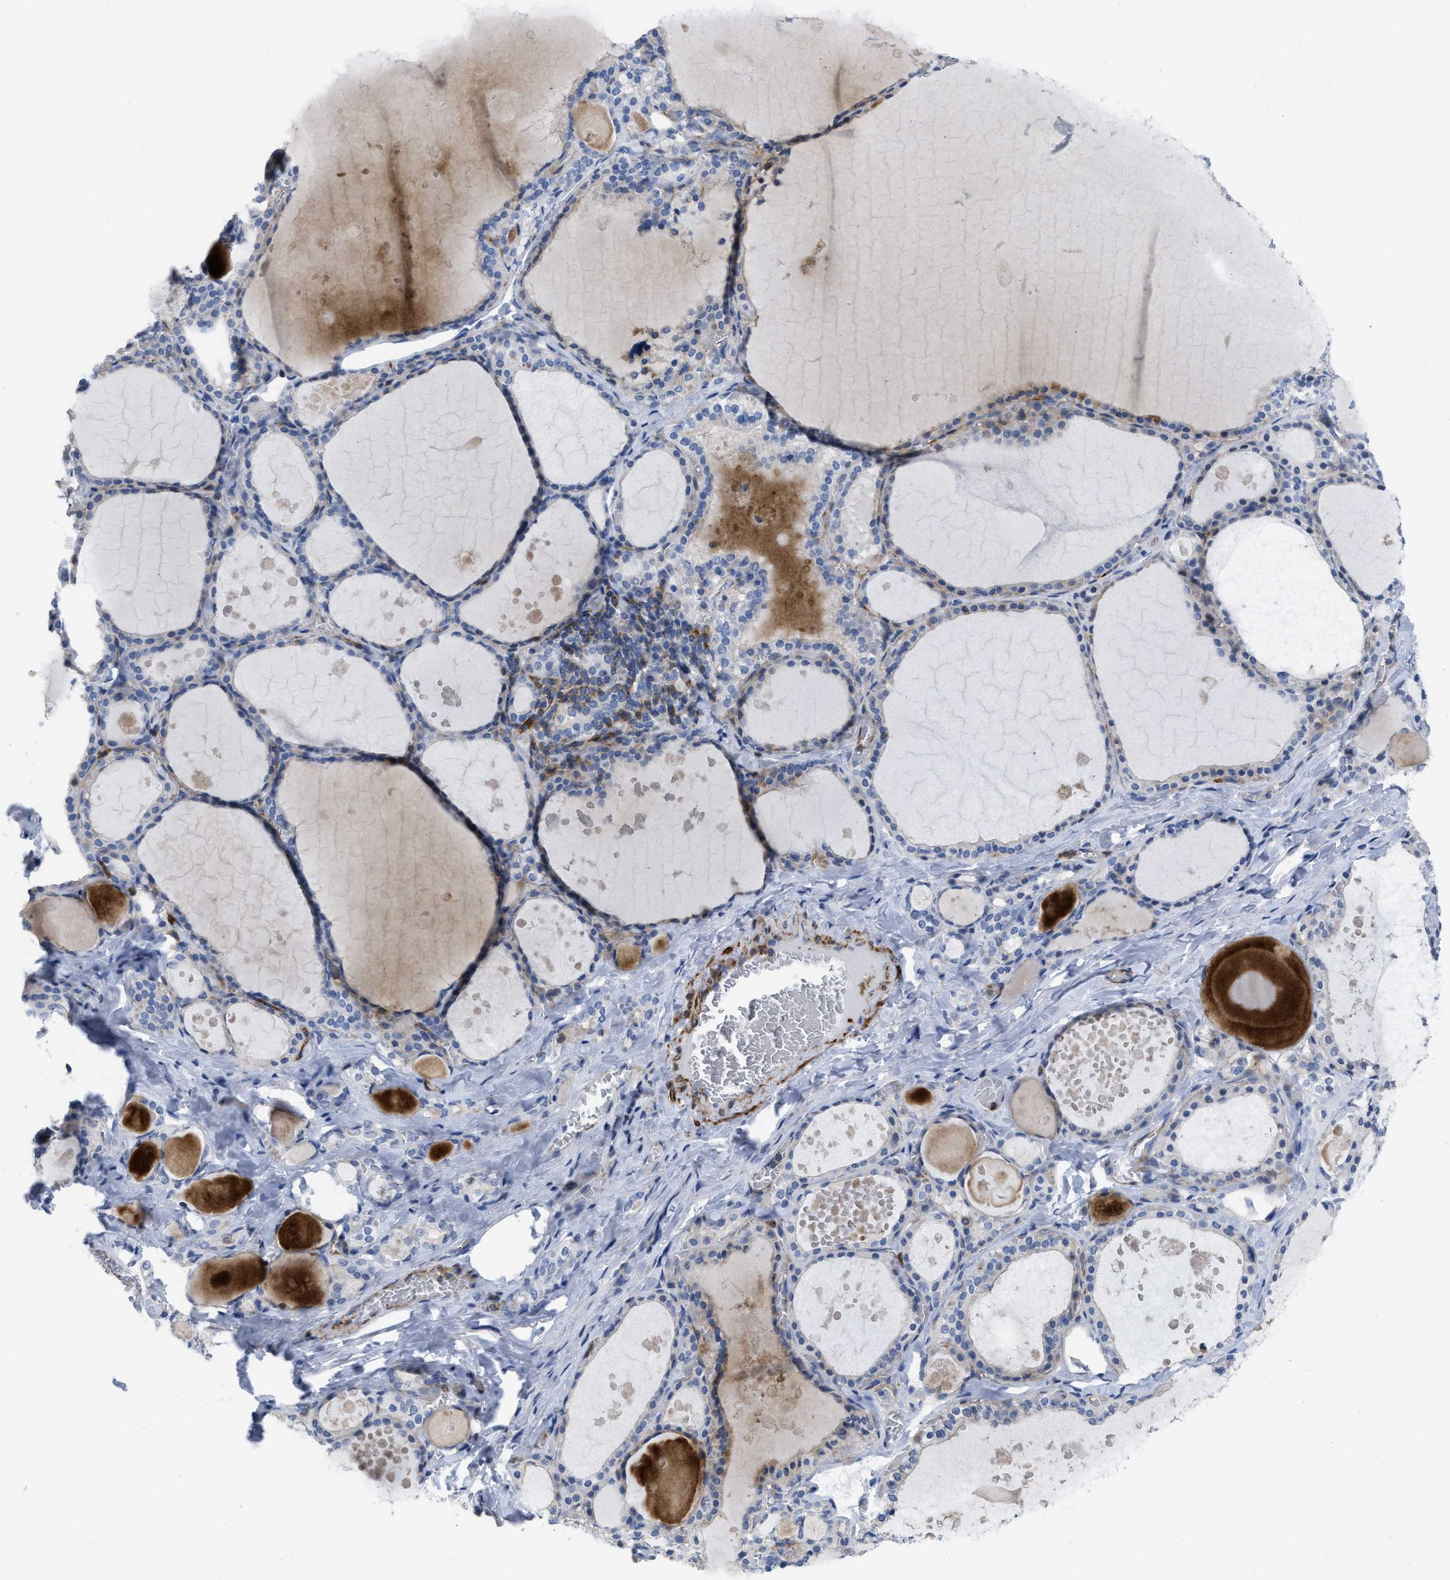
{"staining": {"intensity": "moderate", "quantity": "<25%", "location": "cytoplasmic/membranous"}, "tissue": "thyroid gland", "cell_type": "Glandular cells", "image_type": "normal", "snomed": [{"axis": "morphology", "description": "Normal tissue, NOS"}, {"axis": "topography", "description": "Thyroid gland"}], "caption": "DAB (3,3'-diaminobenzidine) immunohistochemical staining of benign thyroid gland demonstrates moderate cytoplasmic/membranous protein positivity in approximately <25% of glandular cells. The staining was performed using DAB, with brown indicating positive protein expression. Nuclei are stained blue with hematoxylin.", "gene": "PRMT2", "patient": {"sex": "male", "age": 56}}